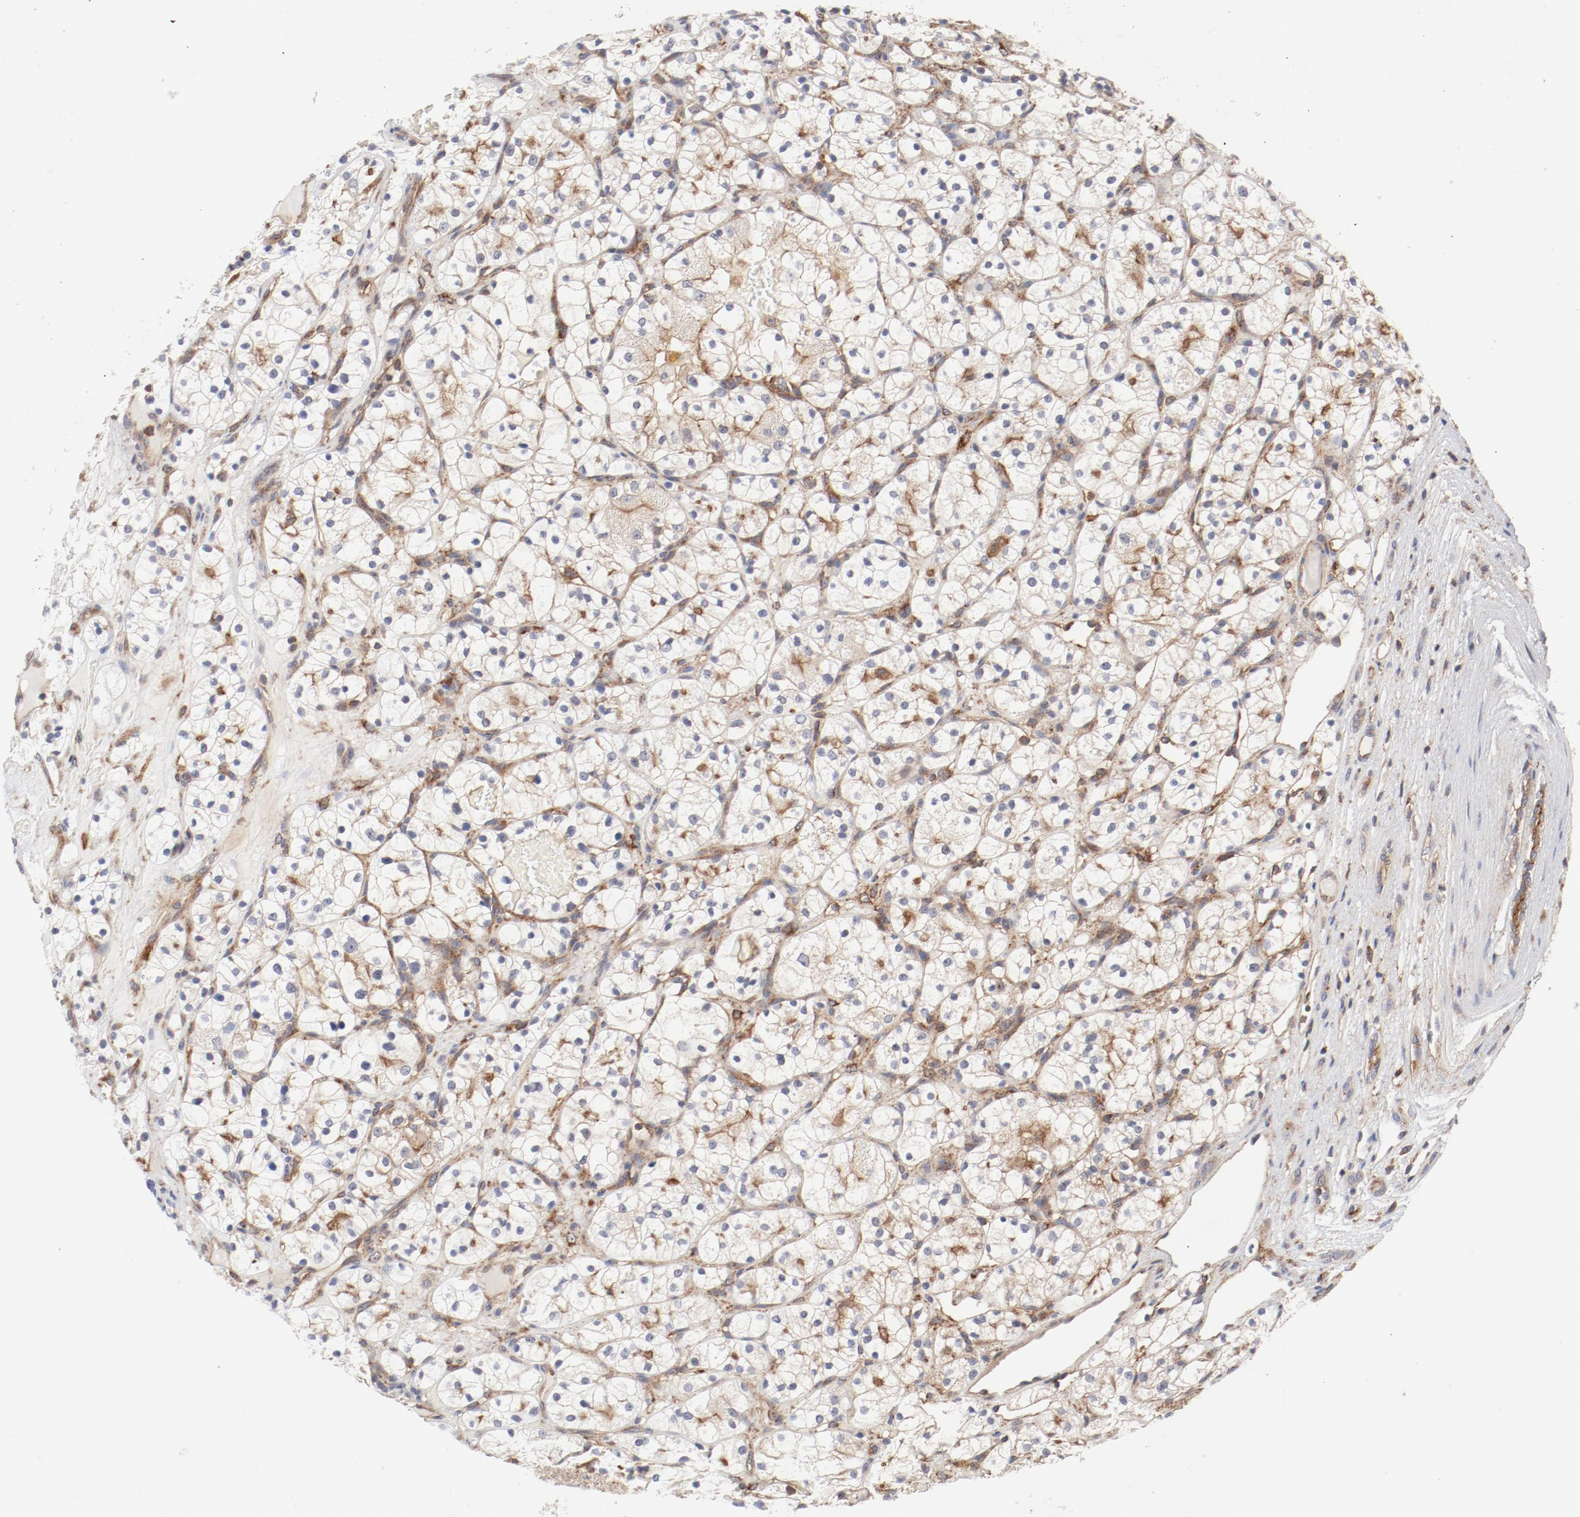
{"staining": {"intensity": "negative", "quantity": "none", "location": "none"}, "tissue": "renal cancer", "cell_type": "Tumor cells", "image_type": "cancer", "snomed": [{"axis": "morphology", "description": "Adenocarcinoma, NOS"}, {"axis": "topography", "description": "Kidney"}], "caption": "Immunohistochemistry photomicrograph of neoplastic tissue: adenocarcinoma (renal) stained with DAB (3,3'-diaminobenzidine) reveals no significant protein expression in tumor cells.", "gene": "AP2A1", "patient": {"sex": "female", "age": 60}}